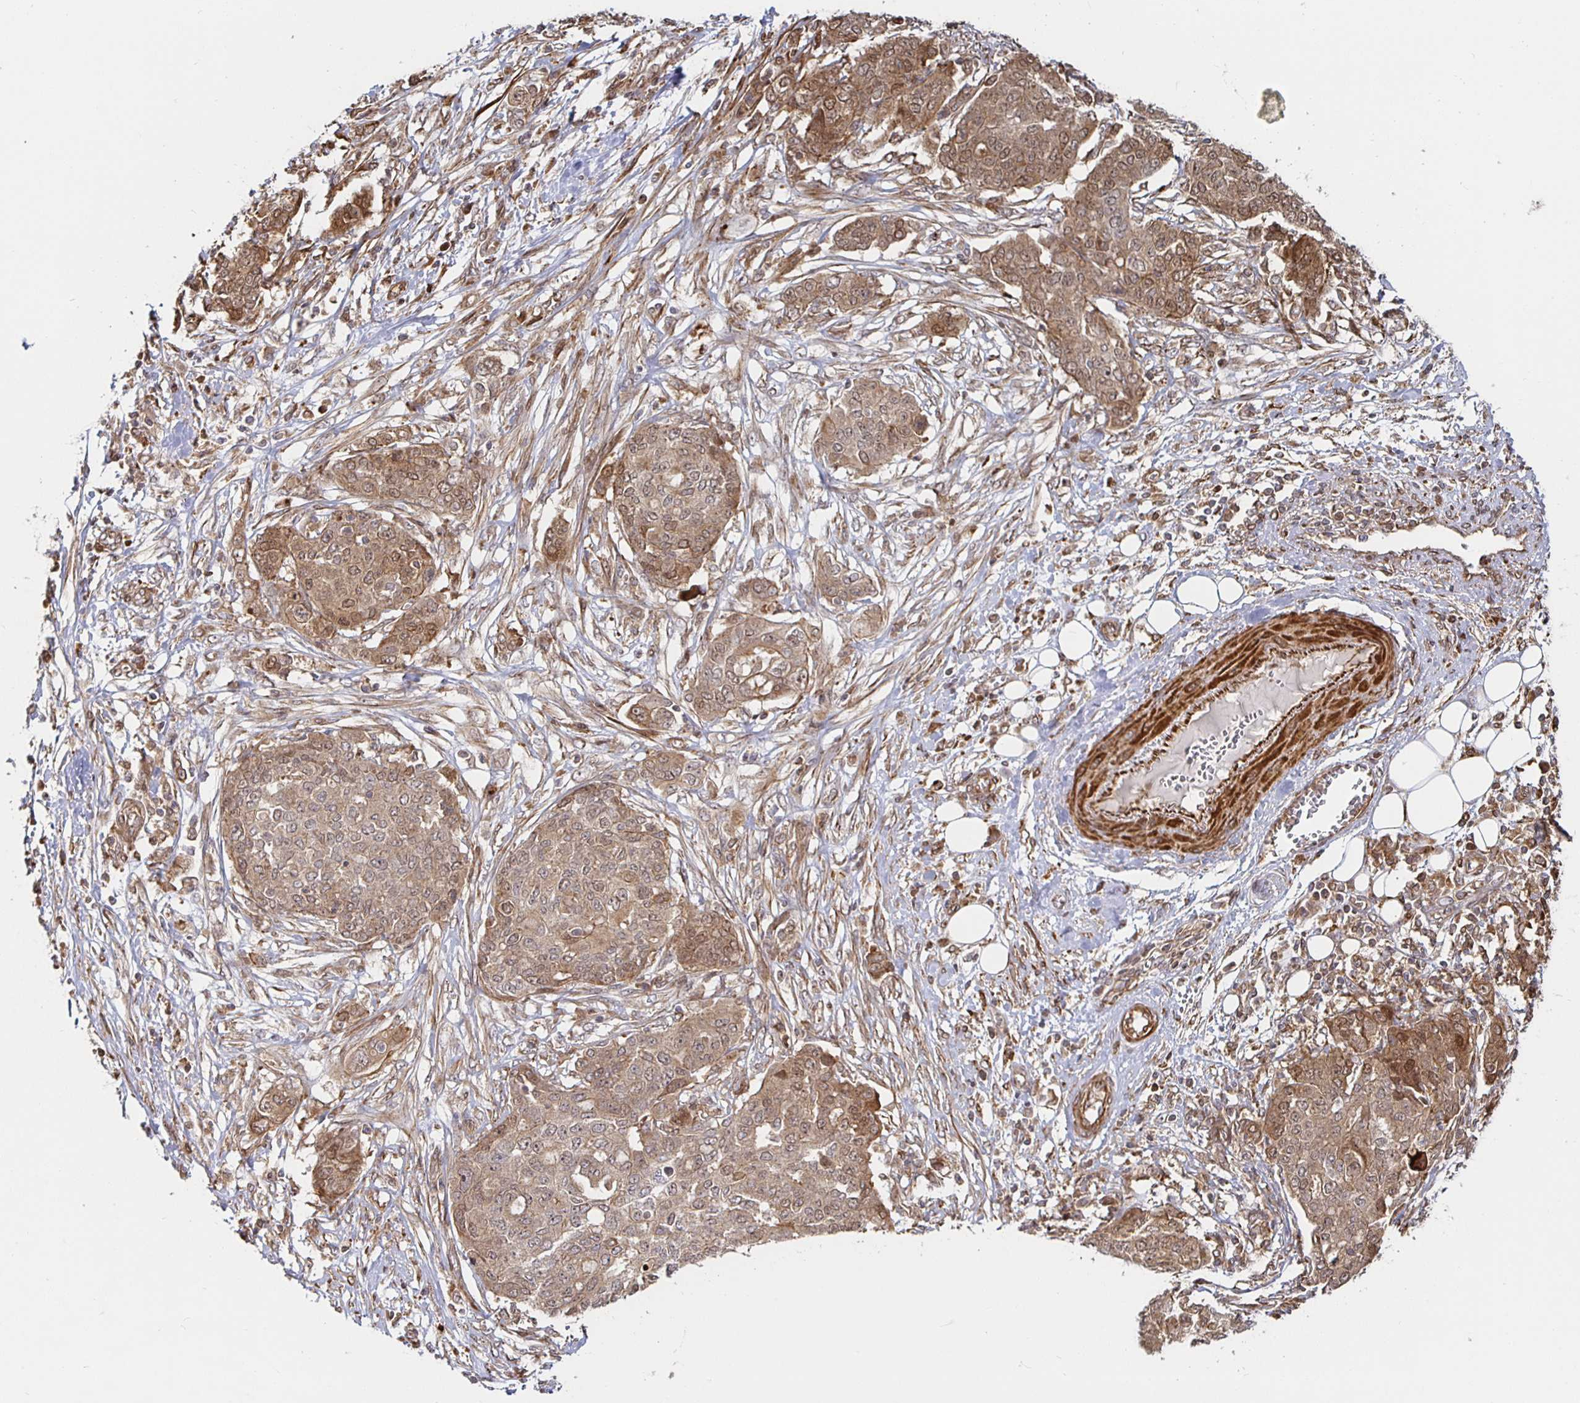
{"staining": {"intensity": "moderate", "quantity": ">75%", "location": "cytoplasmic/membranous,nuclear"}, "tissue": "ovarian cancer", "cell_type": "Tumor cells", "image_type": "cancer", "snomed": [{"axis": "morphology", "description": "Cystadenocarcinoma, serous, NOS"}, {"axis": "topography", "description": "Soft tissue"}, {"axis": "topography", "description": "Ovary"}], "caption": "Immunohistochemistry (DAB) staining of serous cystadenocarcinoma (ovarian) reveals moderate cytoplasmic/membranous and nuclear protein expression in approximately >75% of tumor cells.", "gene": "STRAP", "patient": {"sex": "female", "age": 57}}